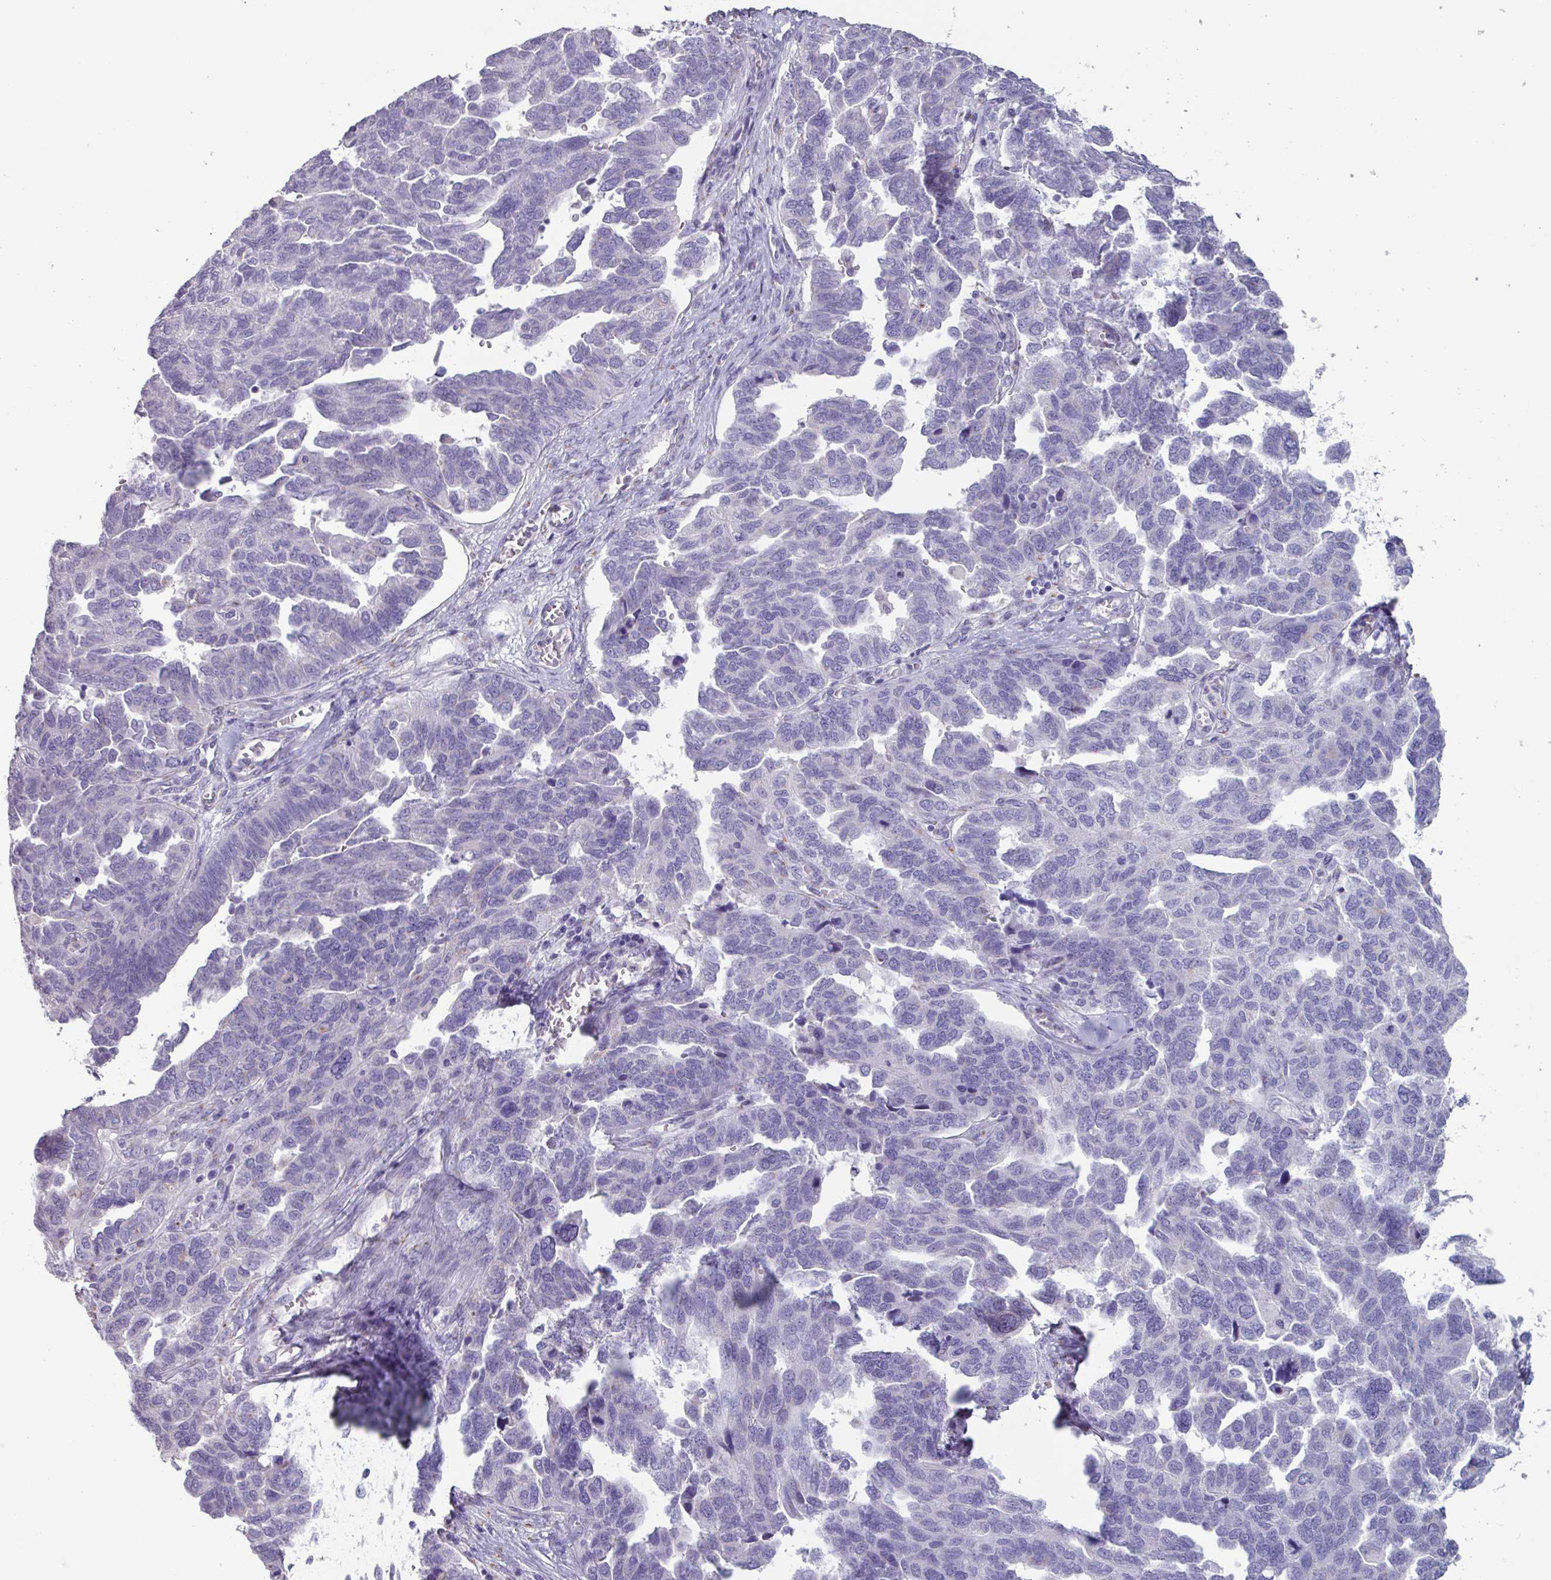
{"staining": {"intensity": "negative", "quantity": "none", "location": "none"}, "tissue": "ovarian cancer", "cell_type": "Tumor cells", "image_type": "cancer", "snomed": [{"axis": "morphology", "description": "Cystadenocarcinoma, serous, NOS"}, {"axis": "topography", "description": "Ovary"}], "caption": "The immunohistochemistry (IHC) image has no significant positivity in tumor cells of ovarian cancer (serous cystadenocarcinoma) tissue. Nuclei are stained in blue.", "gene": "ADGRE1", "patient": {"sex": "female", "age": 64}}